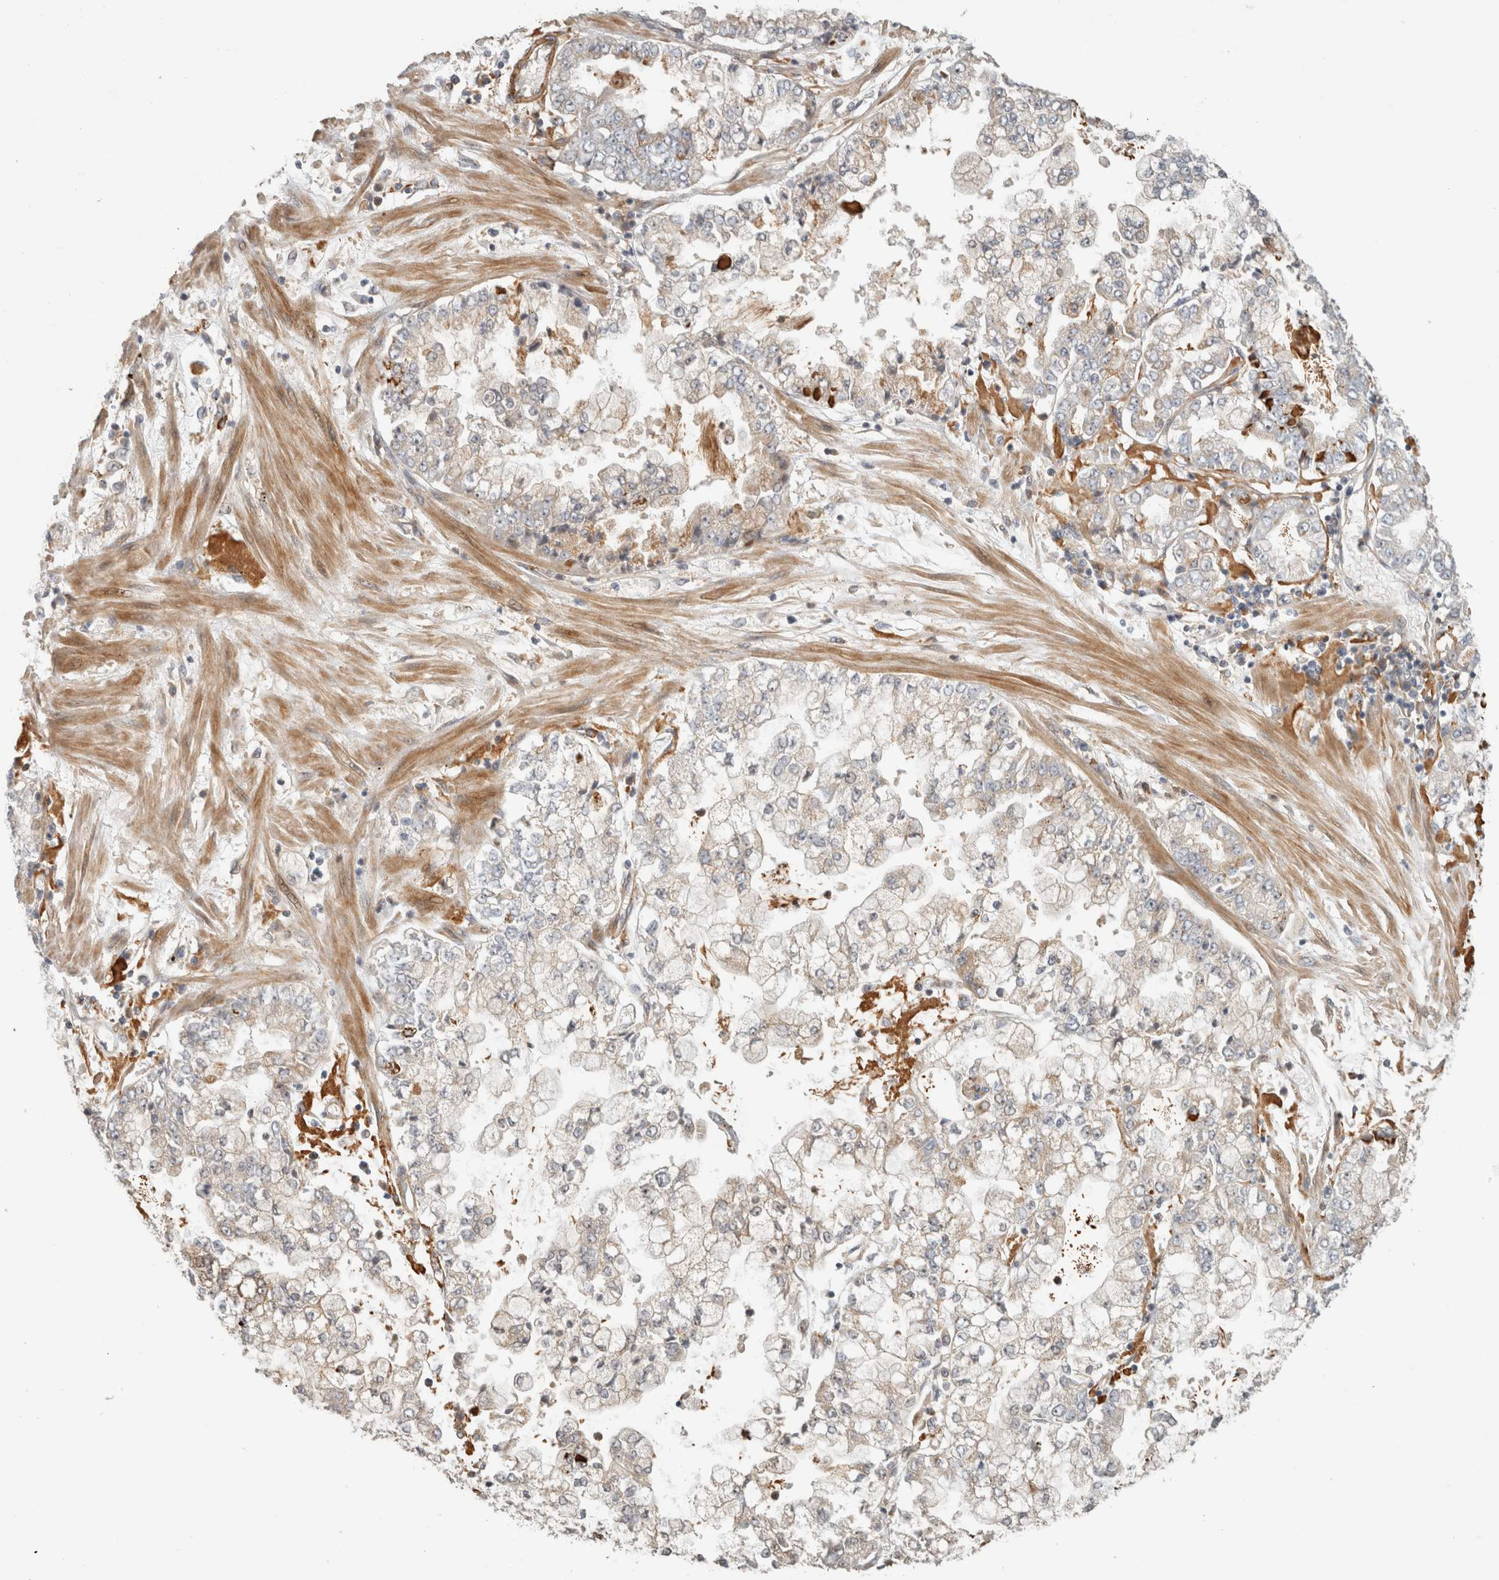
{"staining": {"intensity": "weak", "quantity": "<25%", "location": "cytoplasmic/membranous"}, "tissue": "stomach cancer", "cell_type": "Tumor cells", "image_type": "cancer", "snomed": [{"axis": "morphology", "description": "Adenocarcinoma, NOS"}, {"axis": "topography", "description": "Stomach"}], "caption": "Micrograph shows no significant protein staining in tumor cells of stomach adenocarcinoma.", "gene": "SIPA1L2", "patient": {"sex": "male", "age": 76}}